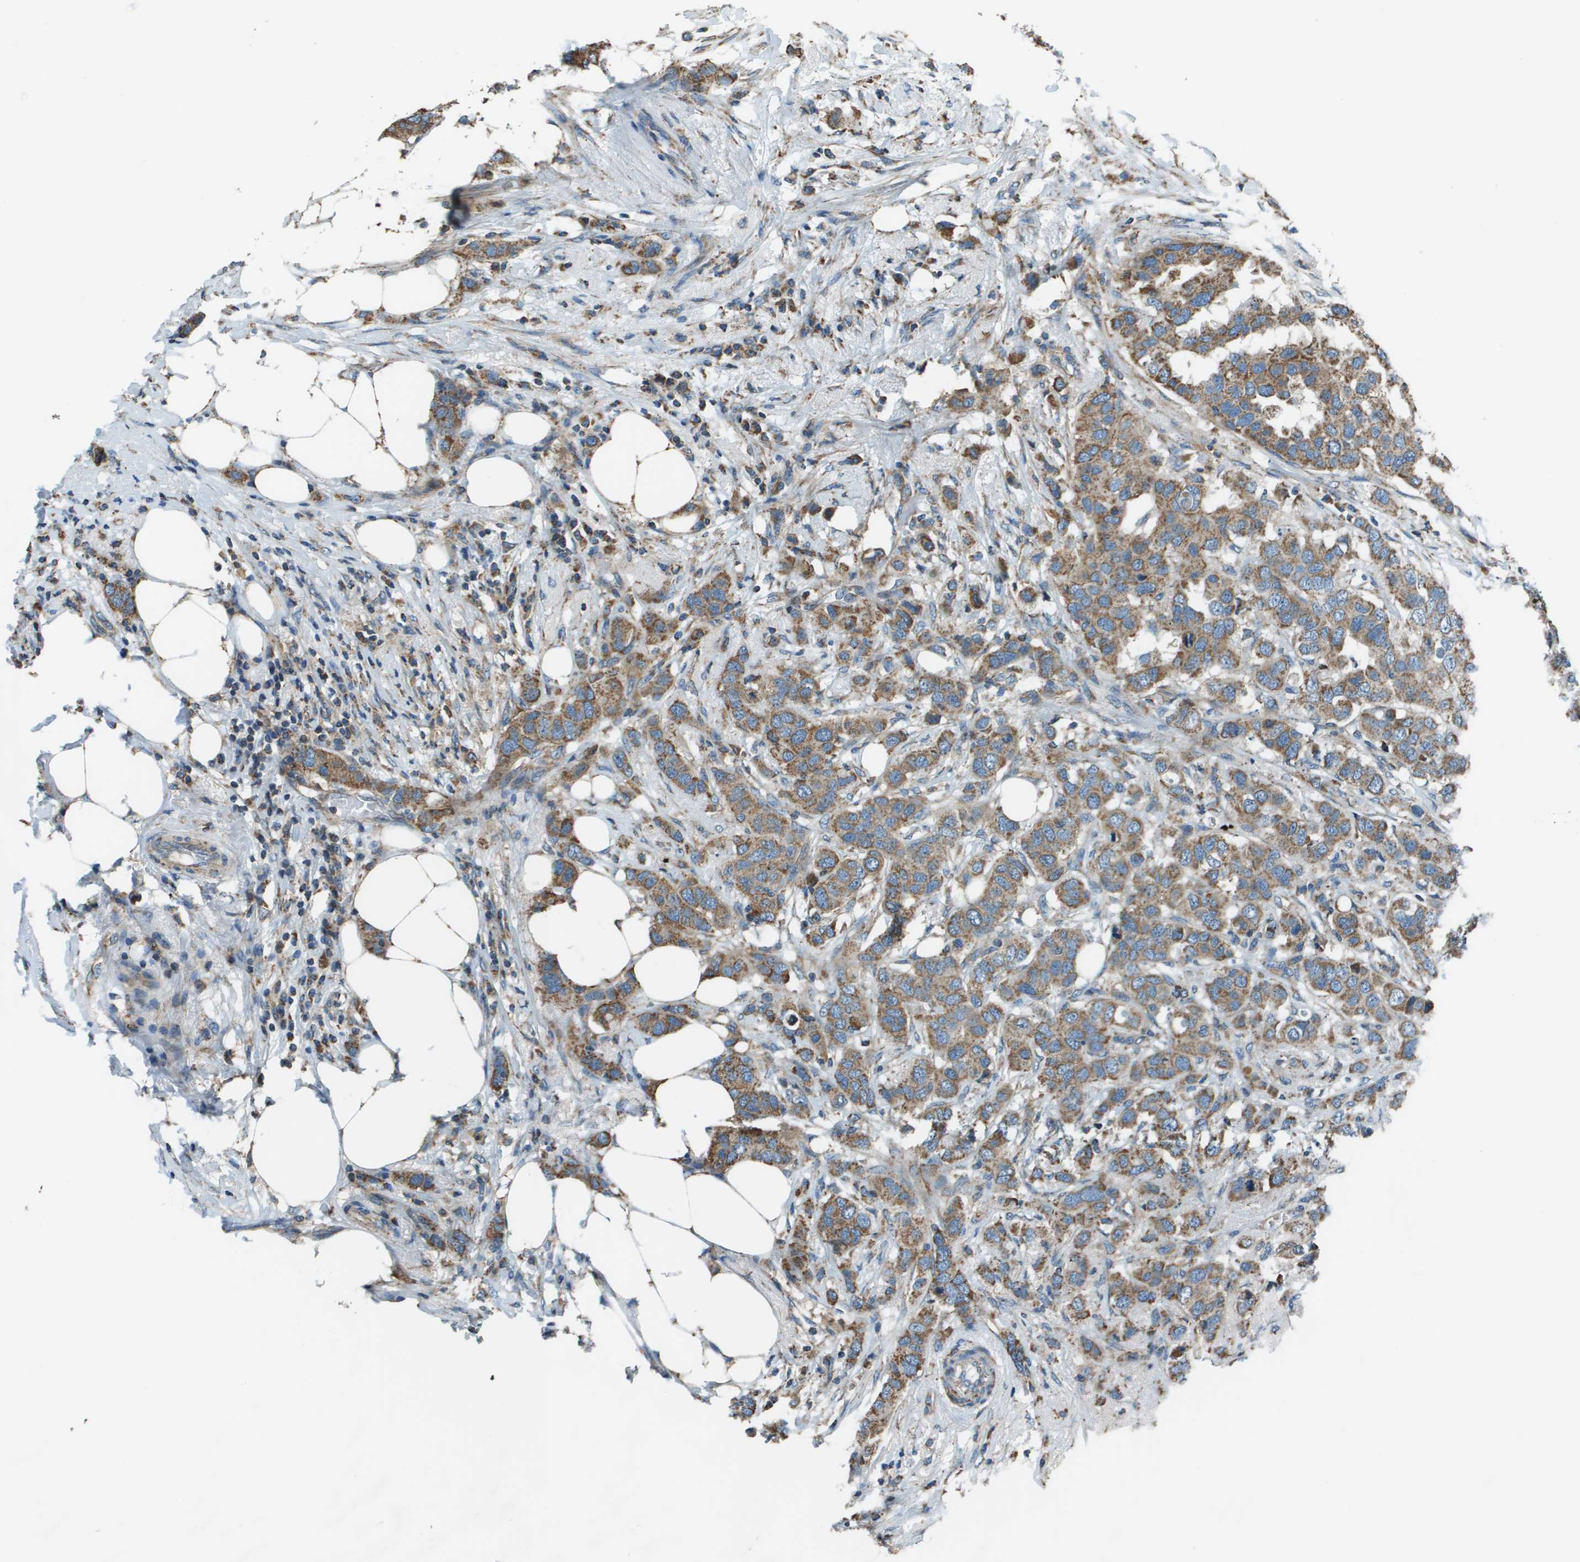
{"staining": {"intensity": "moderate", "quantity": ">75%", "location": "cytoplasmic/membranous"}, "tissue": "breast cancer", "cell_type": "Tumor cells", "image_type": "cancer", "snomed": [{"axis": "morphology", "description": "Duct carcinoma"}, {"axis": "topography", "description": "Breast"}], "caption": "The micrograph displays staining of breast cancer, revealing moderate cytoplasmic/membranous protein staining (brown color) within tumor cells.", "gene": "TMEM51", "patient": {"sex": "female", "age": 50}}